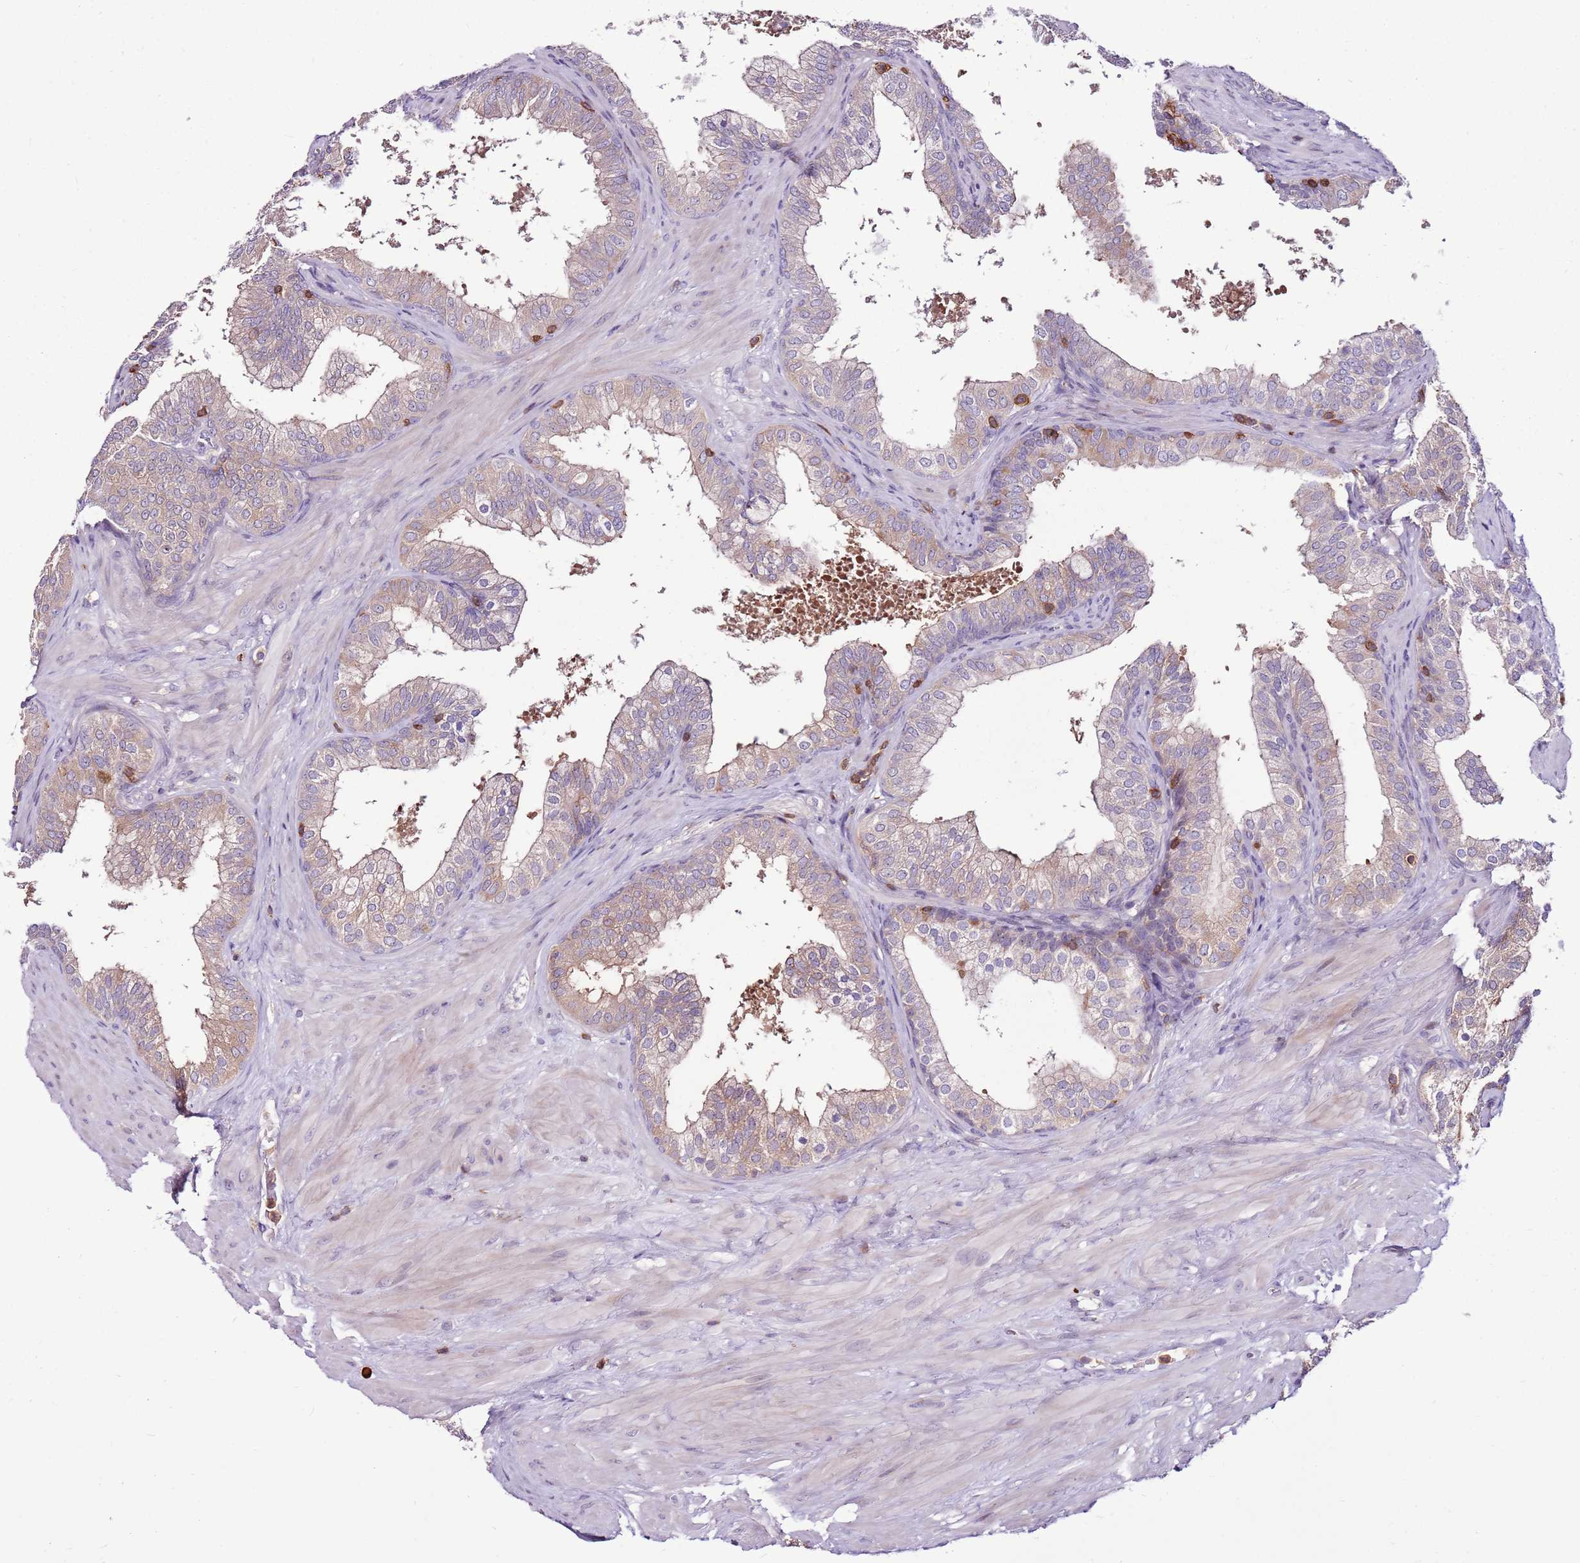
{"staining": {"intensity": "moderate", "quantity": "25%-75%", "location": "cytoplasmic/membranous"}, "tissue": "prostate", "cell_type": "Glandular cells", "image_type": "normal", "snomed": [{"axis": "morphology", "description": "Normal tissue, NOS"}, {"axis": "topography", "description": "Prostate"}], "caption": "This micrograph displays normal prostate stained with immunohistochemistry to label a protein in brown. The cytoplasmic/membranous of glandular cells show moderate positivity for the protein. Nuclei are counter-stained blue.", "gene": "ZSWIM1", "patient": {"sex": "male", "age": 60}}